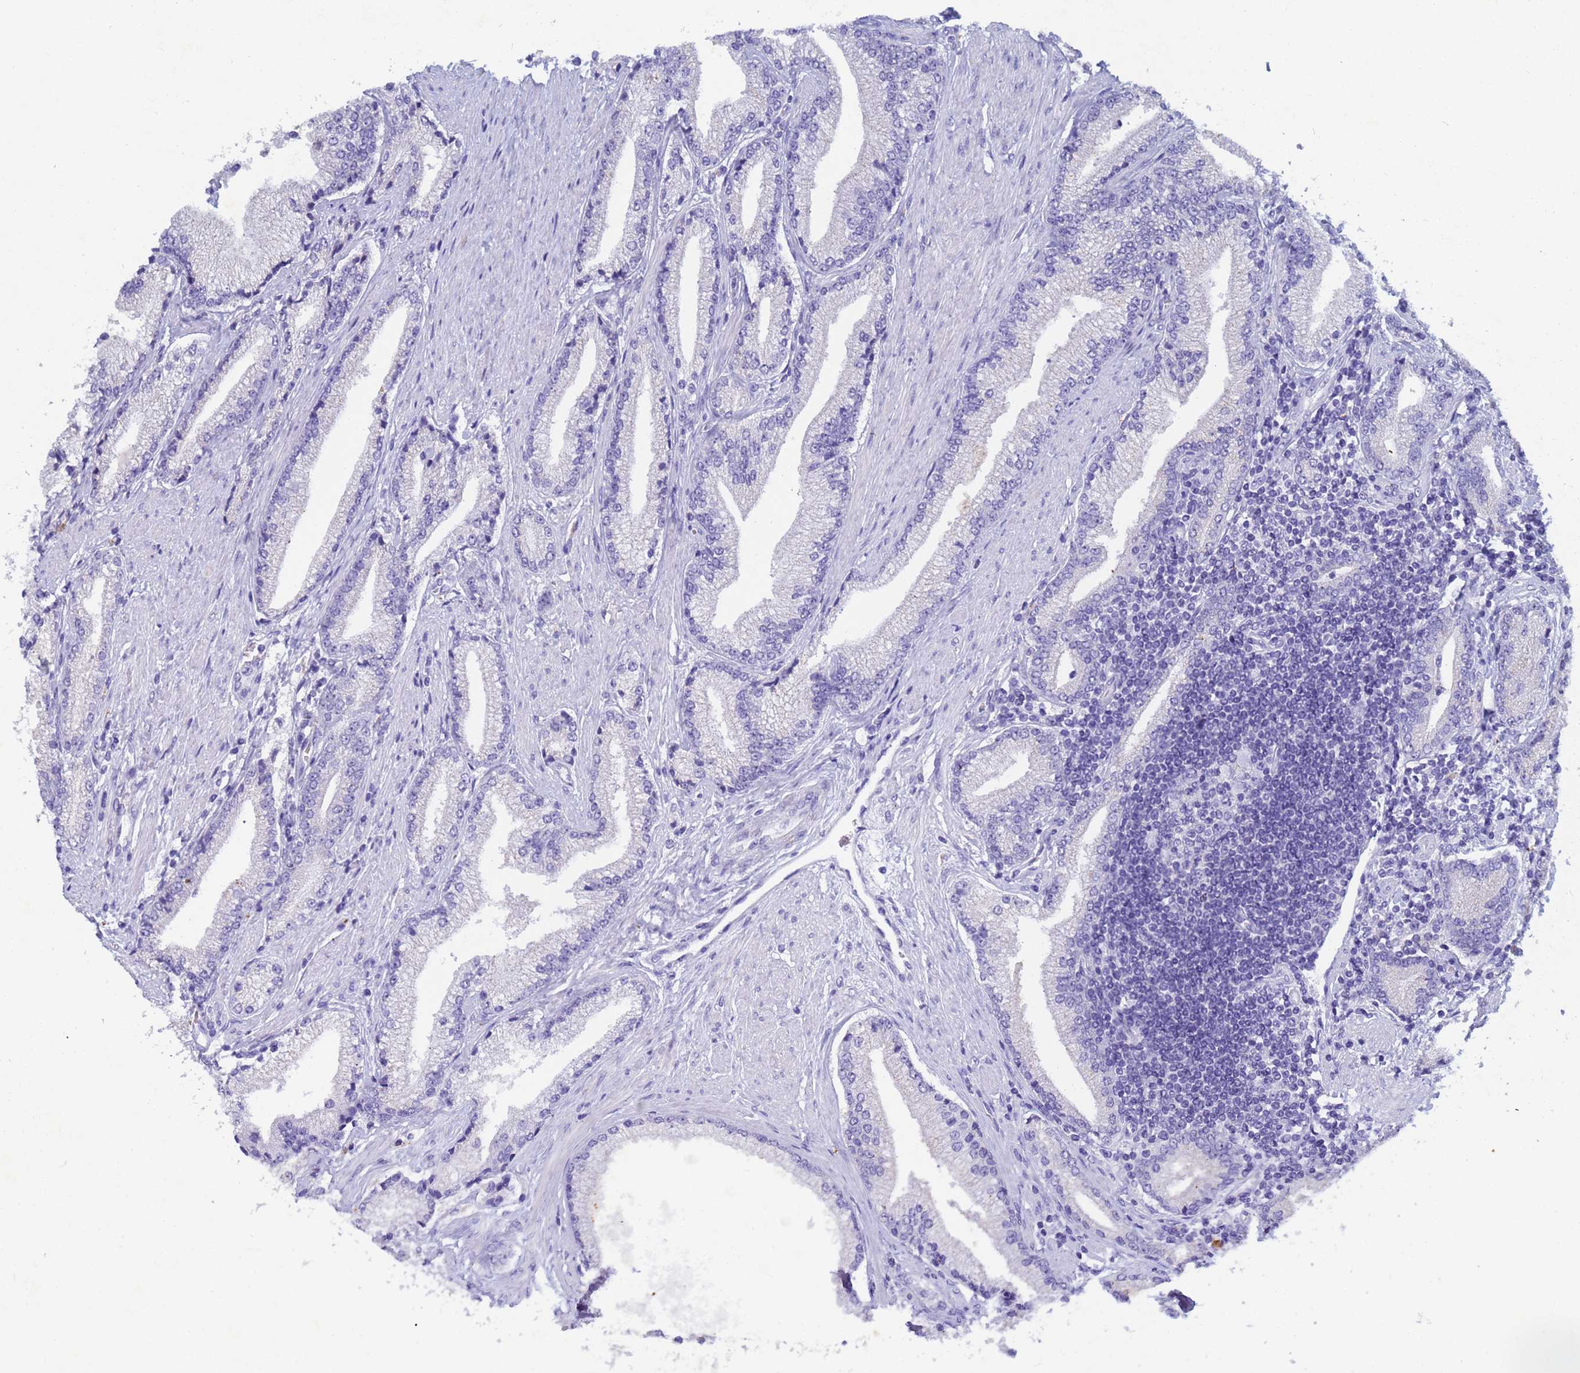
{"staining": {"intensity": "negative", "quantity": "none", "location": "none"}, "tissue": "prostate cancer", "cell_type": "Tumor cells", "image_type": "cancer", "snomed": [{"axis": "morphology", "description": "Adenocarcinoma, High grade"}, {"axis": "topography", "description": "Prostate"}], "caption": "High-grade adenocarcinoma (prostate) was stained to show a protein in brown. There is no significant positivity in tumor cells.", "gene": "CSTB", "patient": {"sex": "male", "age": 67}}